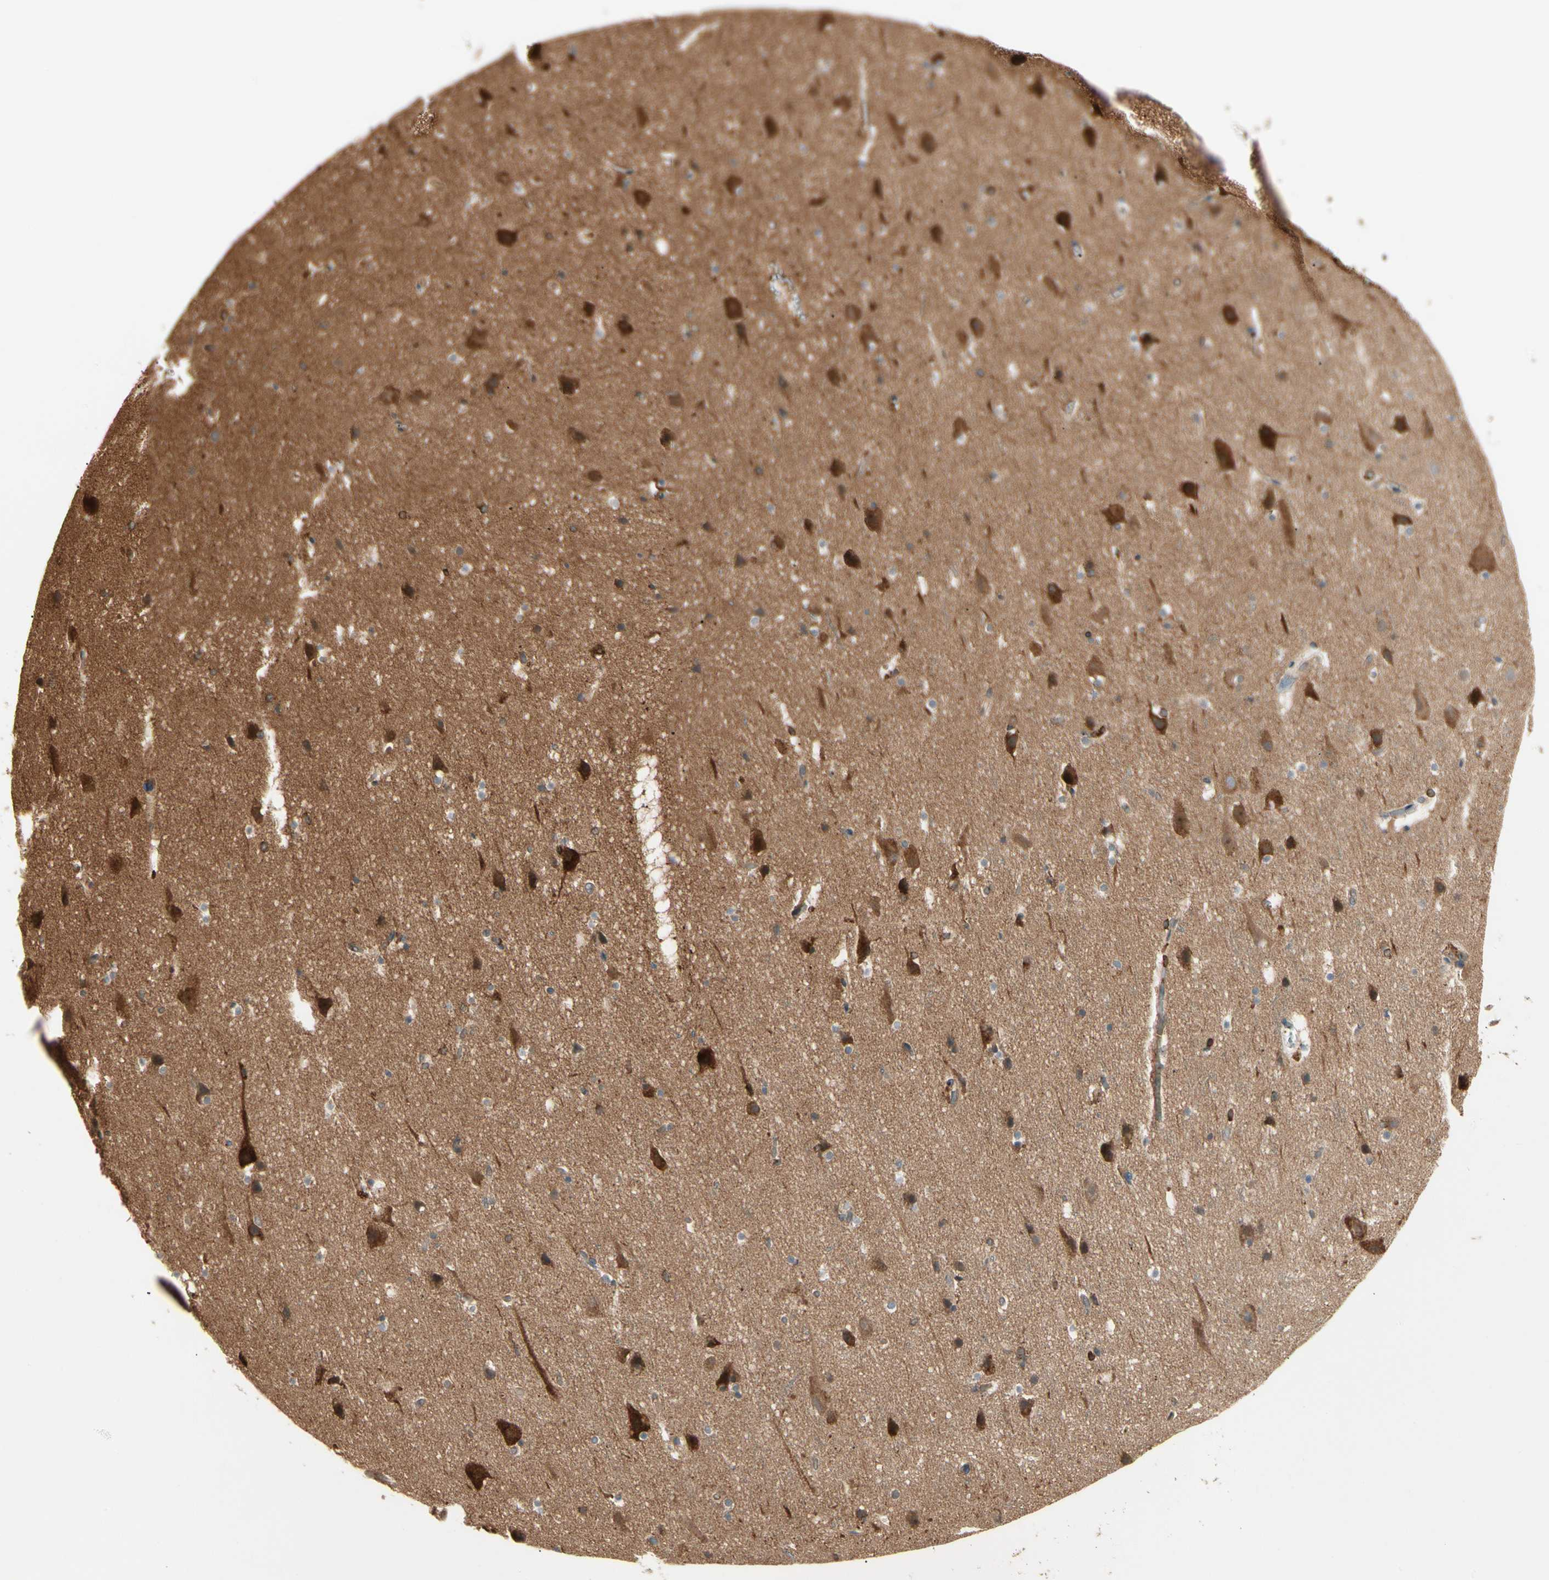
{"staining": {"intensity": "moderate", "quantity": ">75%", "location": "cytoplasmic/membranous"}, "tissue": "cerebral cortex", "cell_type": "Endothelial cells", "image_type": "normal", "snomed": [{"axis": "morphology", "description": "Normal tissue, NOS"}, {"axis": "topography", "description": "Cerebral cortex"}], "caption": "Immunohistochemistry of benign cerebral cortex shows medium levels of moderate cytoplasmic/membranous positivity in about >75% of endothelial cells.", "gene": "ARPC2", "patient": {"sex": "male", "age": 45}}